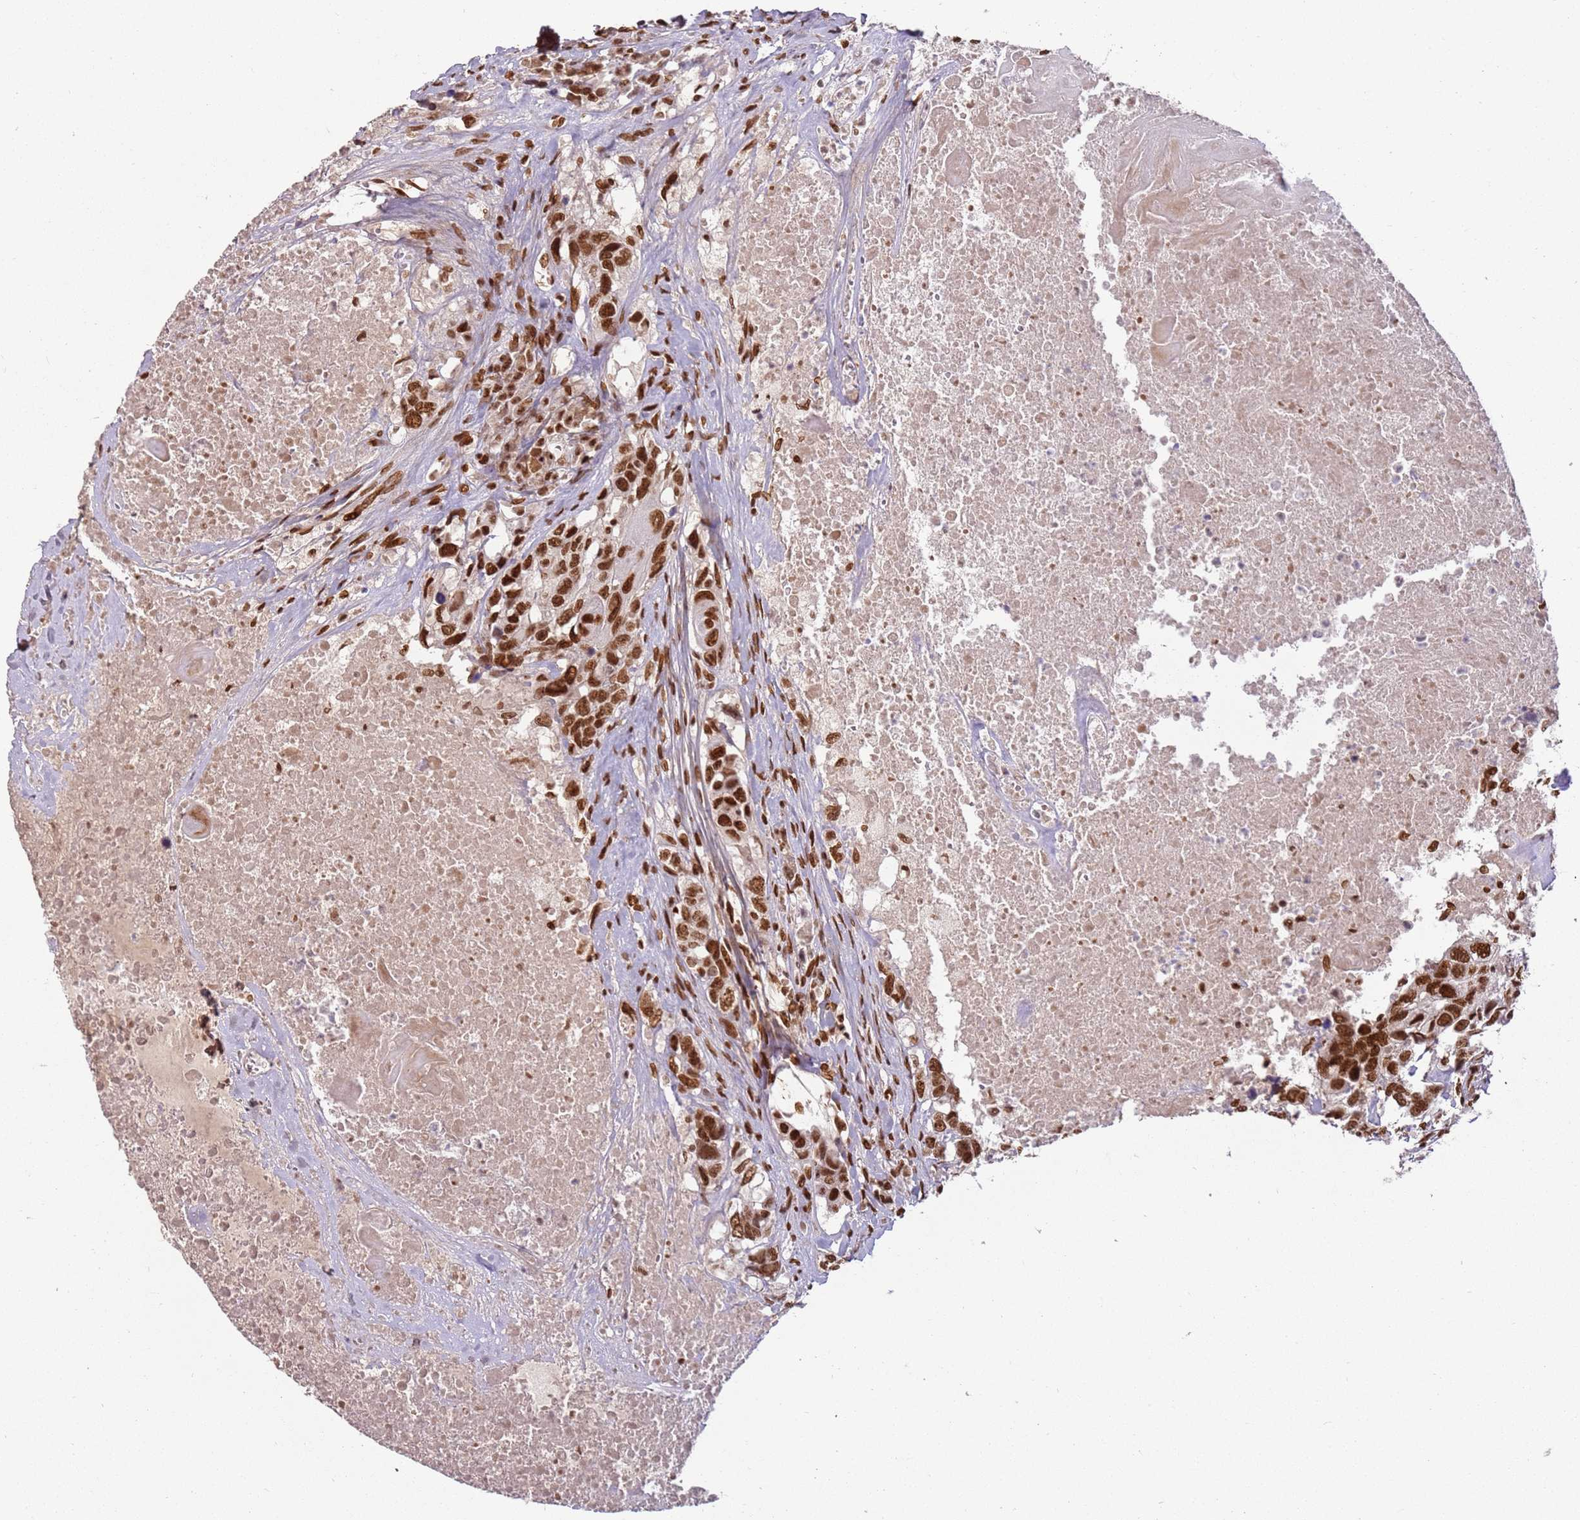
{"staining": {"intensity": "strong", "quantity": ">75%", "location": "nuclear"}, "tissue": "head and neck cancer", "cell_type": "Tumor cells", "image_type": "cancer", "snomed": [{"axis": "morphology", "description": "Squamous cell carcinoma, NOS"}, {"axis": "topography", "description": "Head-Neck"}], "caption": "There is high levels of strong nuclear staining in tumor cells of squamous cell carcinoma (head and neck), as demonstrated by immunohistochemical staining (brown color).", "gene": "TENT4A", "patient": {"sex": "male", "age": 66}}